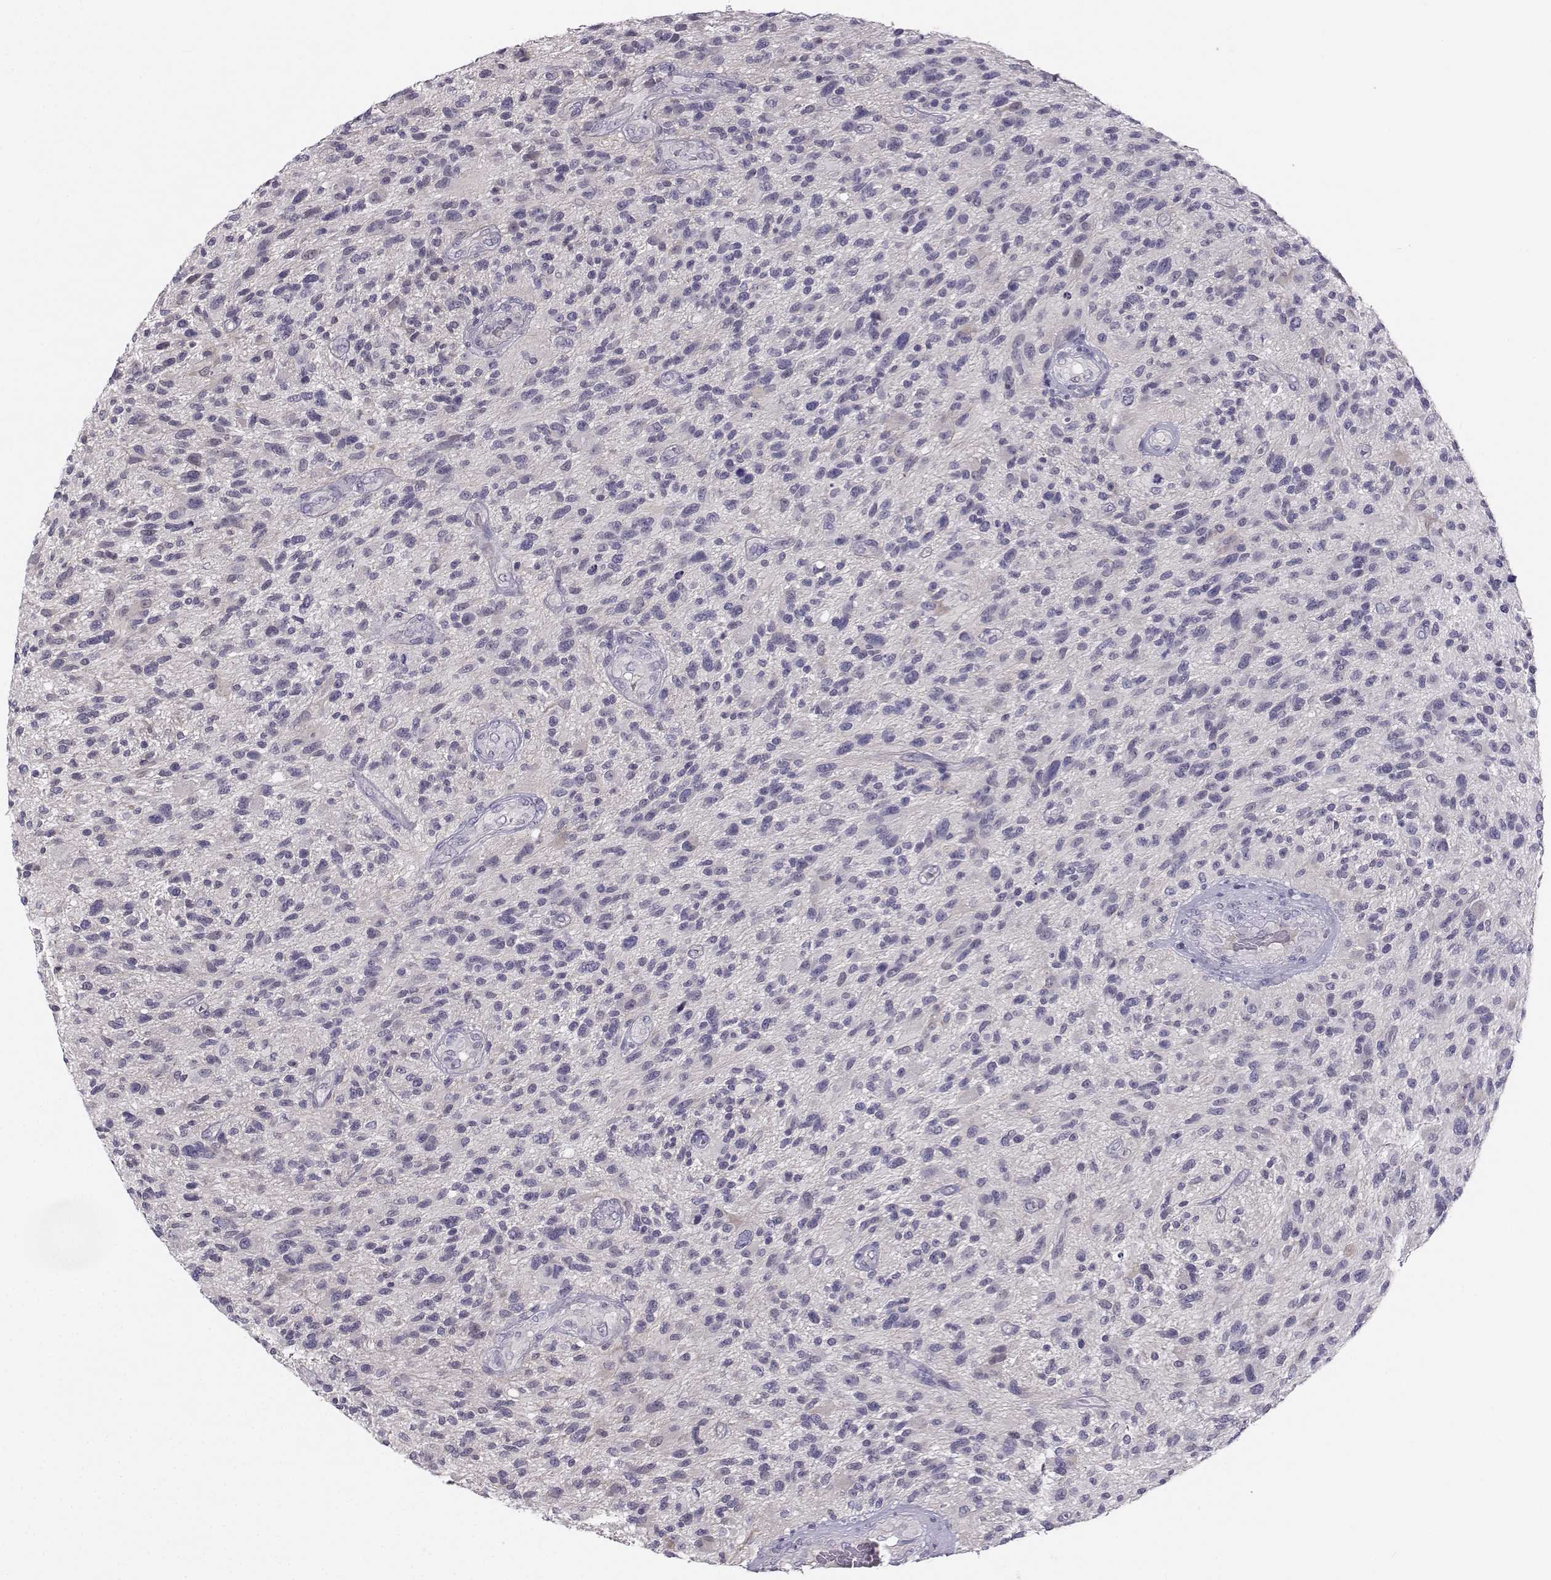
{"staining": {"intensity": "negative", "quantity": "none", "location": "none"}, "tissue": "glioma", "cell_type": "Tumor cells", "image_type": "cancer", "snomed": [{"axis": "morphology", "description": "Glioma, malignant, High grade"}, {"axis": "topography", "description": "Brain"}], "caption": "DAB immunohistochemical staining of human glioma shows no significant expression in tumor cells.", "gene": "MROH7", "patient": {"sex": "male", "age": 47}}